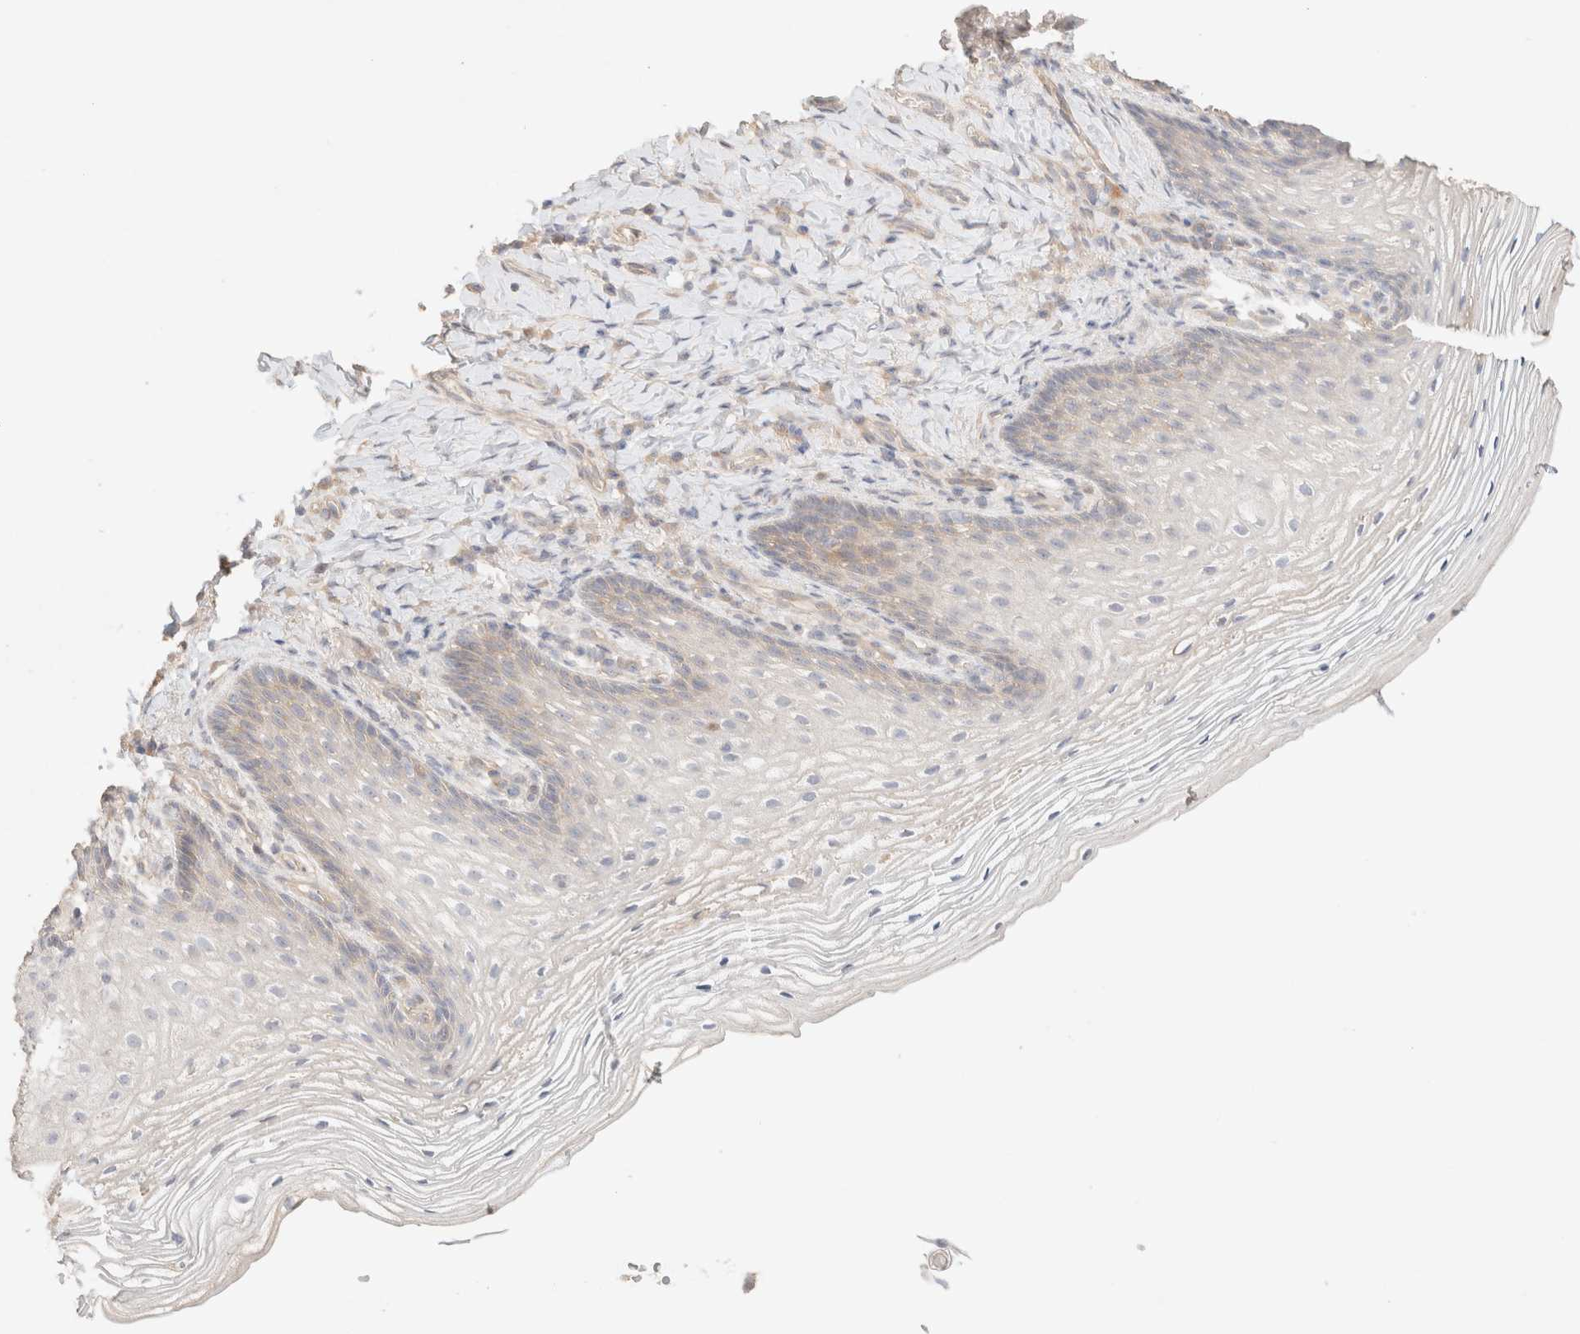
{"staining": {"intensity": "weak", "quantity": "<25%", "location": "cytoplasmic/membranous"}, "tissue": "vagina", "cell_type": "Squamous epithelial cells", "image_type": "normal", "snomed": [{"axis": "morphology", "description": "Normal tissue, NOS"}, {"axis": "topography", "description": "Vagina"}], "caption": "Immunohistochemistry of benign human vagina reveals no expression in squamous epithelial cells. The staining was performed using DAB (3,3'-diaminobenzidine) to visualize the protein expression in brown, while the nuclei were stained in blue with hematoxylin (Magnification: 20x).", "gene": "CSNK1E", "patient": {"sex": "female", "age": 60}}